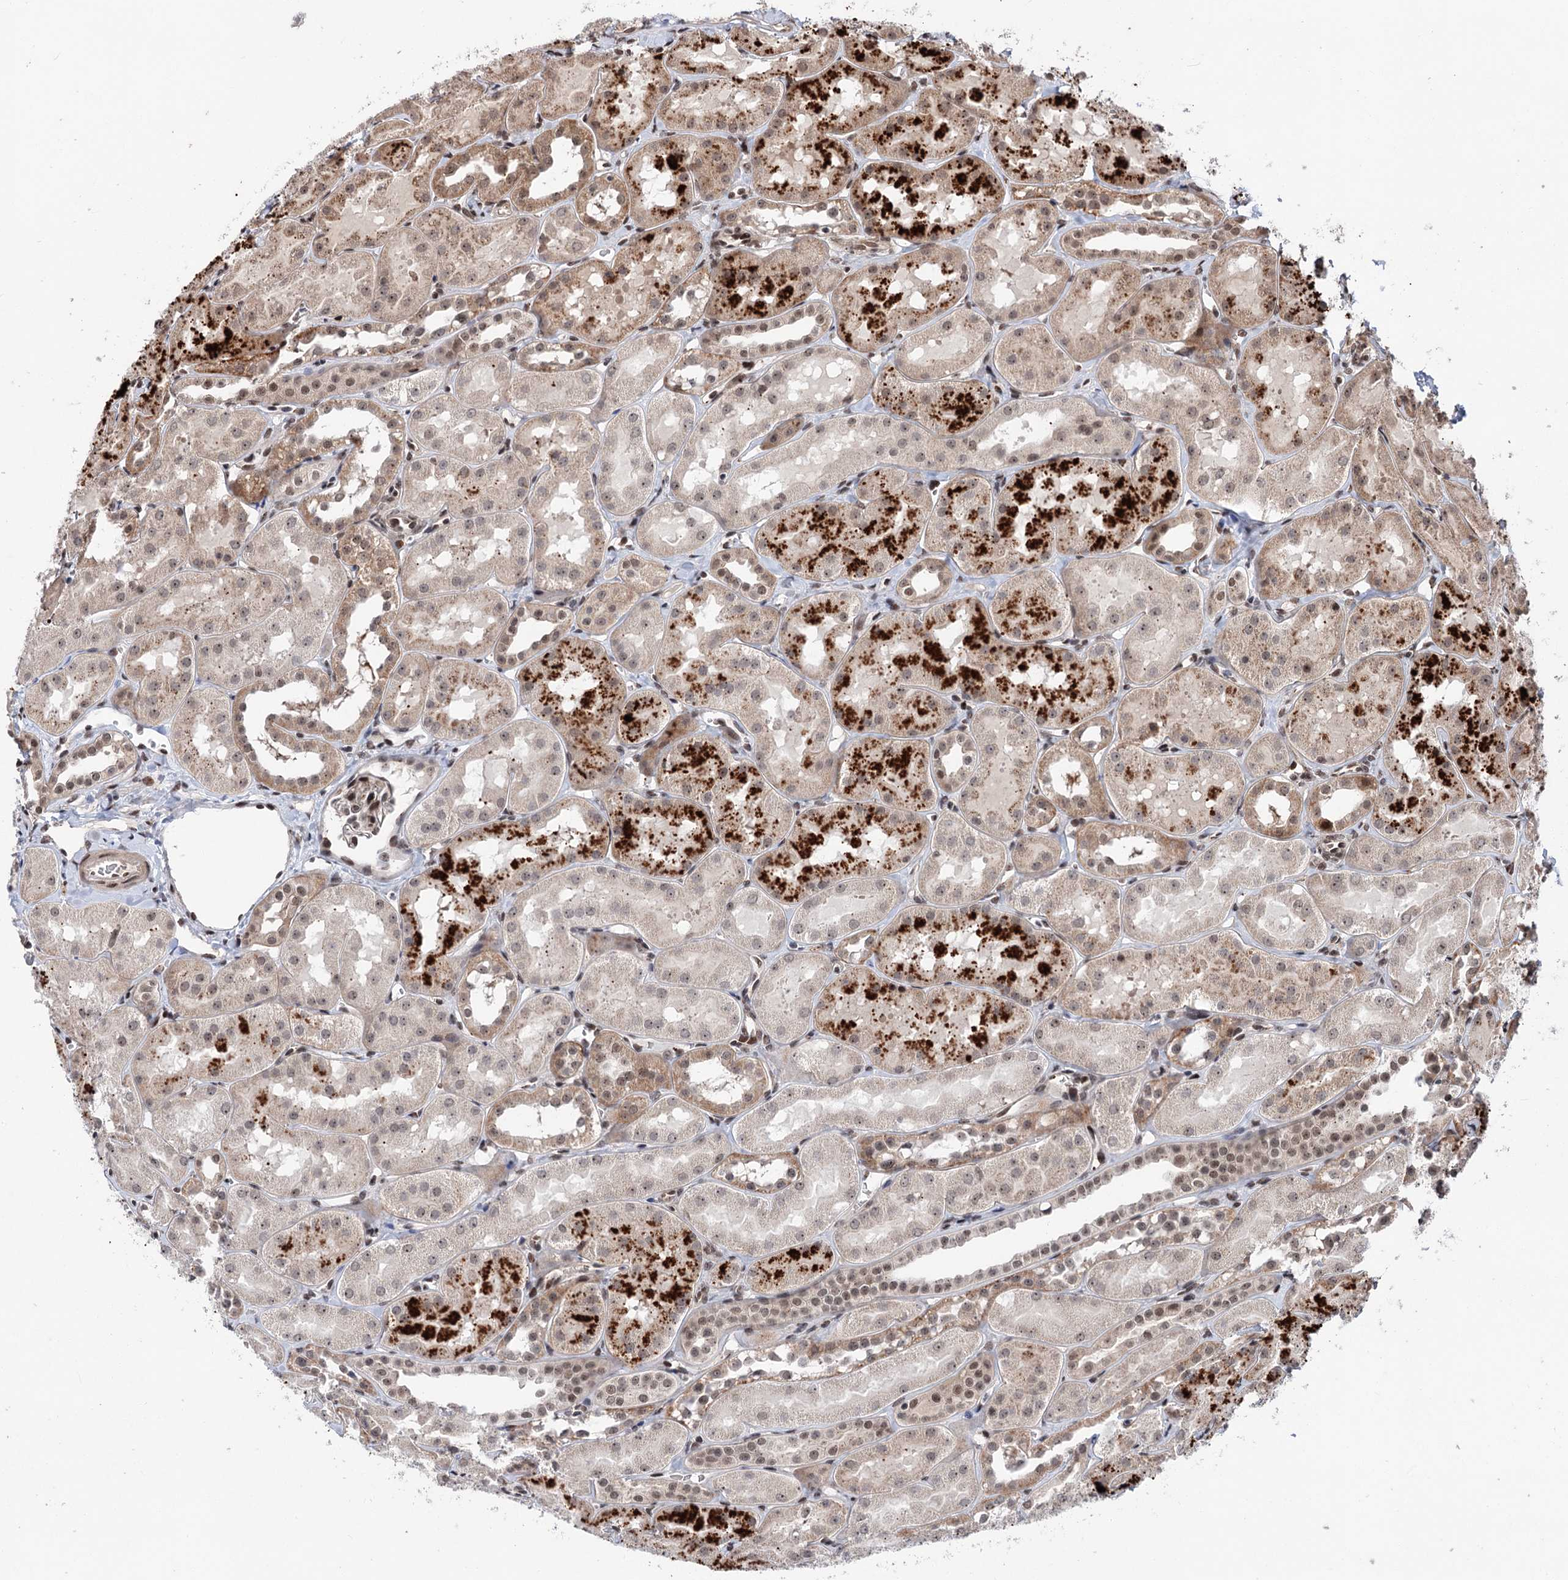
{"staining": {"intensity": "moderate", "quantity": ">75%", "location": "cytoplasmic/membranous,nuclear"}, "tissue": "kidney", "cell_type": "Cells in glomeruli", "image_type": "normal", "snomed": [{"axis": "morphology", "description": "Normal tissue, NOS"}, {"axis": "topography", "description": "Kidney"}, {"axis": "topography", "description": "Urinary bladder"}], "caption": "Immunohistochemistry (IHC) (DAB (3,3'-diaminobenzidine)) staining of benign kidney demonstrates moderate cytoplasmic/membranous,nuclear protein positivity in about >75% of cells in glomeruli. Immunohistochemistry (IHC) stains the protein in brown and the nuclei are stained blue.", "gene": "MAML1", "patient": {"sex": "male", "age": 16}}